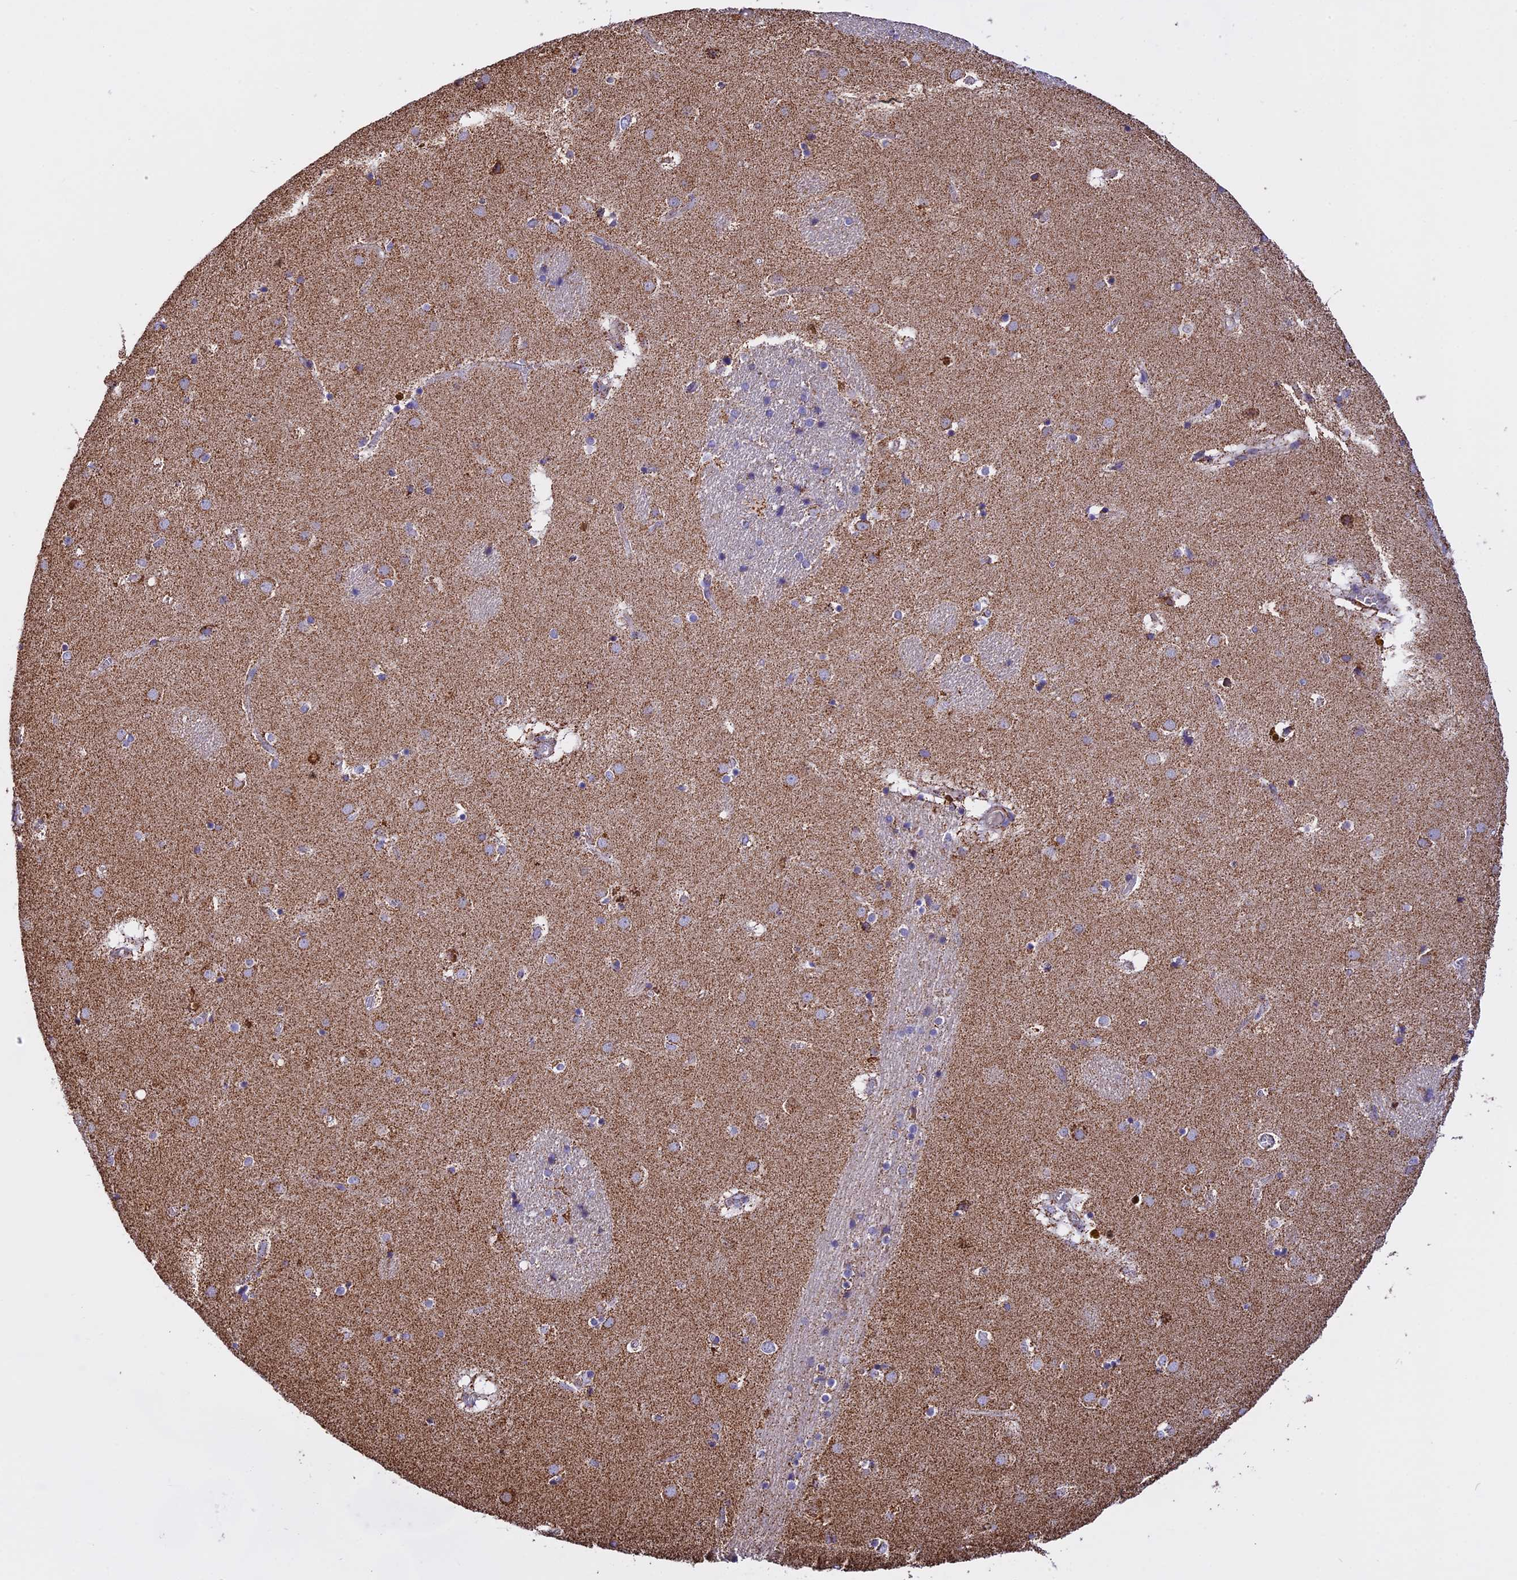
{"staining": {"intensity": "negative", "quantity": "none", "location": "none"}, "tissue": "caudate", "cell_type": "Glial cells", "image_type": "normal", "snomed": [{"axis": "morphology", "description": "Normal tissue, NOS"}, {"axis": "topography", "description": "Lateral ventricle wall"}], "caption": "The photomicrograph shows no significant expression in glial cells of caudate.", "gene": "KCNG1", "patient": {"sex": "male", "age": 70}}